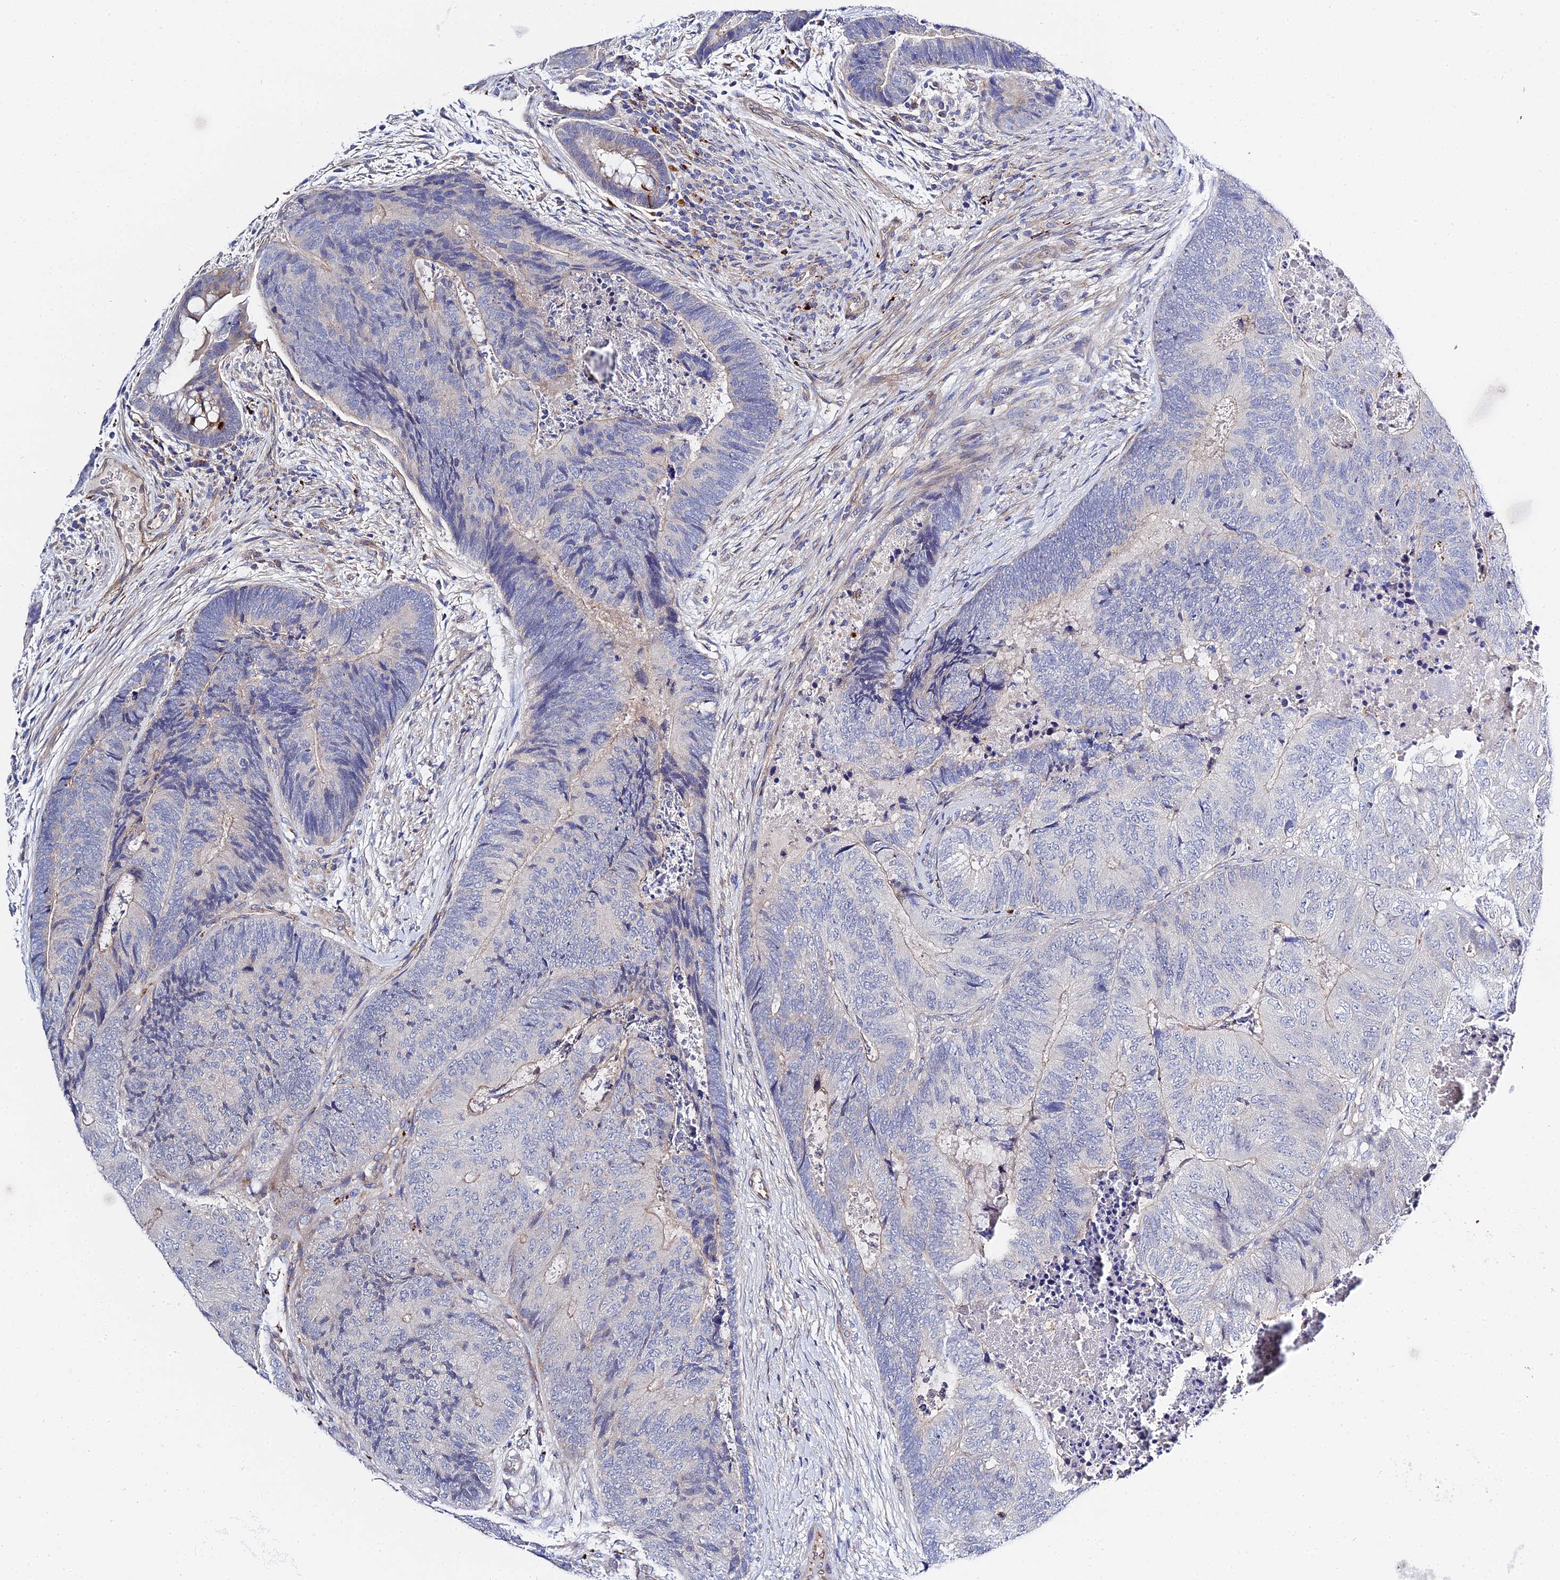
{"staining": {"intensity": "negative", "quantity": "none", "location": "none"}, "tissue": "colorectal cancer", "cell_type": "Tumor cells", "image_type": "cancer", "snomed": [{"axis": "morphology", "description": "Adenocarcinoma, NOS"}, {"axis": "topography", "description": "Colon"}], "caption": "An immunohistochemistry micrograph of colorectal cancer (adenocarcinoma) is shown. There is no staining in tumor cells of colorectal cancer (adenocarcinoma).", "gene": "APOBEC3H", "patient": {"sex": "female", "age": 67}}